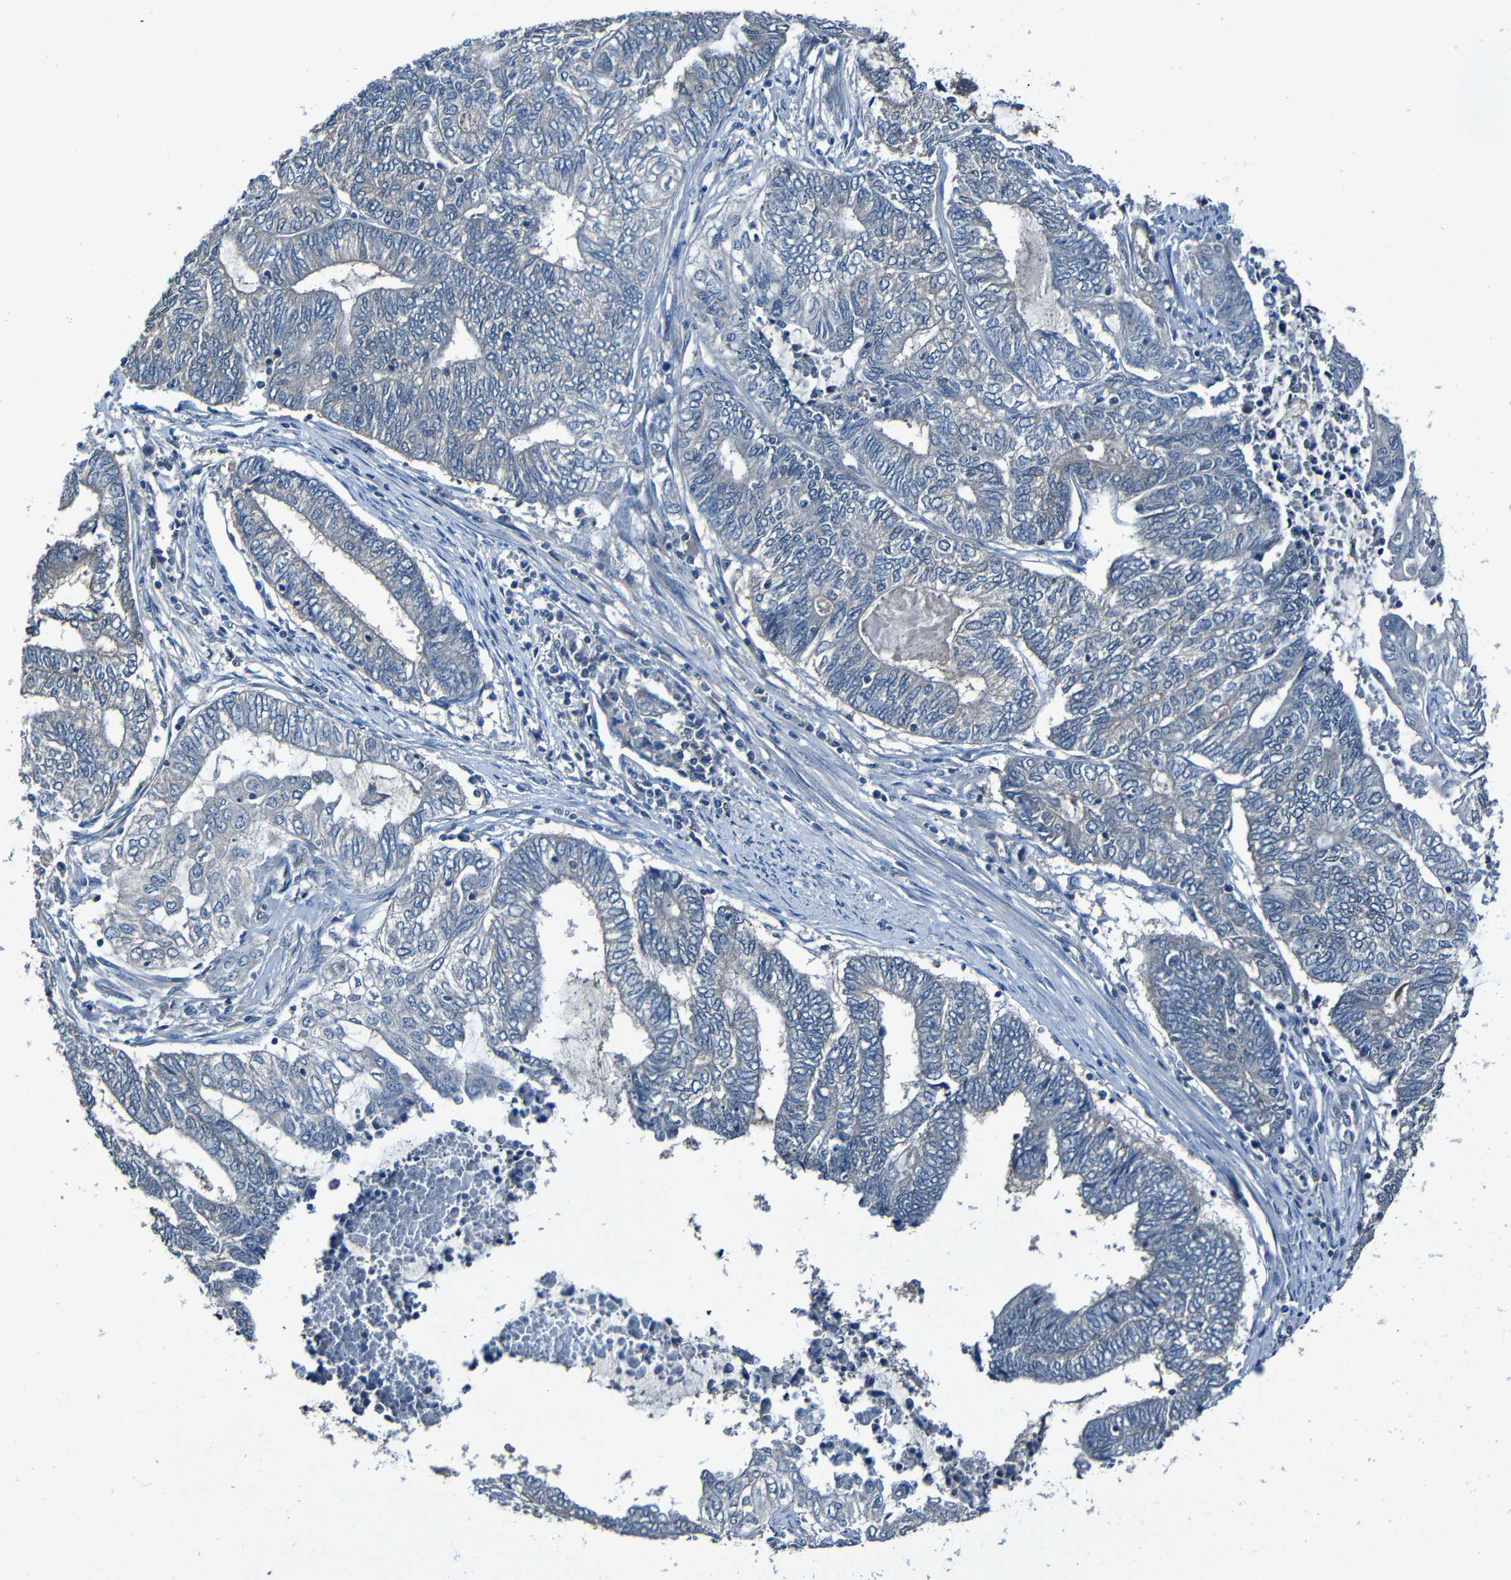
{"staining": {"intensity": "negative", "quantity": "none", "location": "none"}, "tissue": "endometrial cancer", "cell_type": "Tumor cells", "image_type": "cancer", "snomed": [{"axis": "morphology", "description": "Adenocarcinoma, NOS"}, {"axis": "topography", "description": "Uterus"}, {"axis": "topography", "description": "Endometrium"}], "caption": "The micrograph shows no significant positivity in tumor cells of endometrial adenocarcinoma. (Brightfield microscopy of DAB immunohistochemistry at high magnification).", "gene": "LRRC70", "patient": {"sex": "female", "age": 70}}